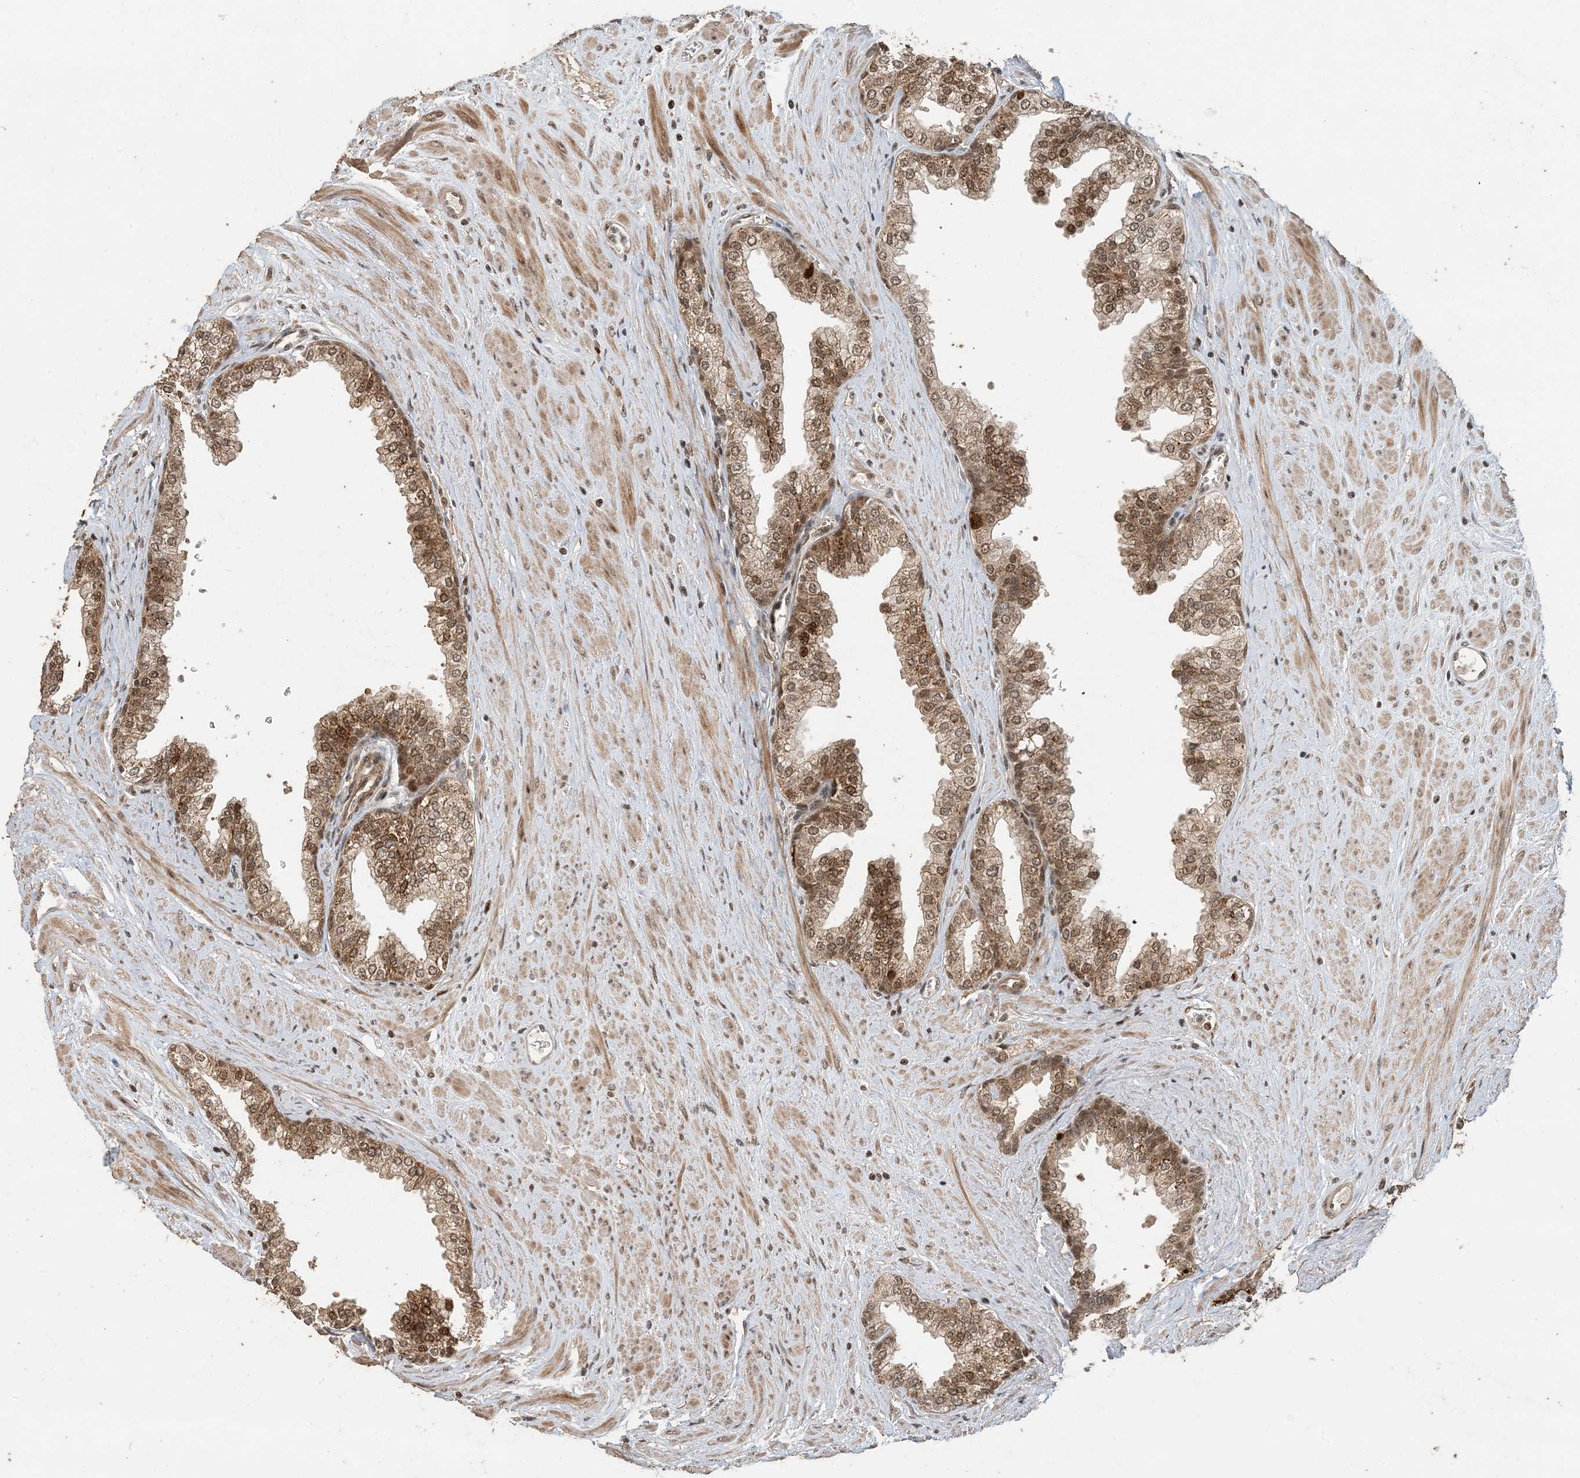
{"staining": {"intensity": "moderate", "quantity": ">75%", "location": "cytoplasmic/membranous,nuclear"}, "tissue": "prostate", "cell_type": "Glandular cells", "image_type": "normal", "snomed": [{"axis": "morphology", "description": "Normal tissue, NOS"}, {"axis": "morphology", "description": "Urothelial carcinoma, Low grade"}, {"axis": "topography", "description": "Urinary bladder"}, {"axis": "topography", "description": "Prostate"}], "caption": "A histopathology image showing moderate cytoplasmic/membranous,nuclear staining in about >75% of glandular cells in benign prostate, as visualized by brown immunohistochemical staining.", "gene": "ATP13A2", "patient": {"sex": "male", "age": 60}}